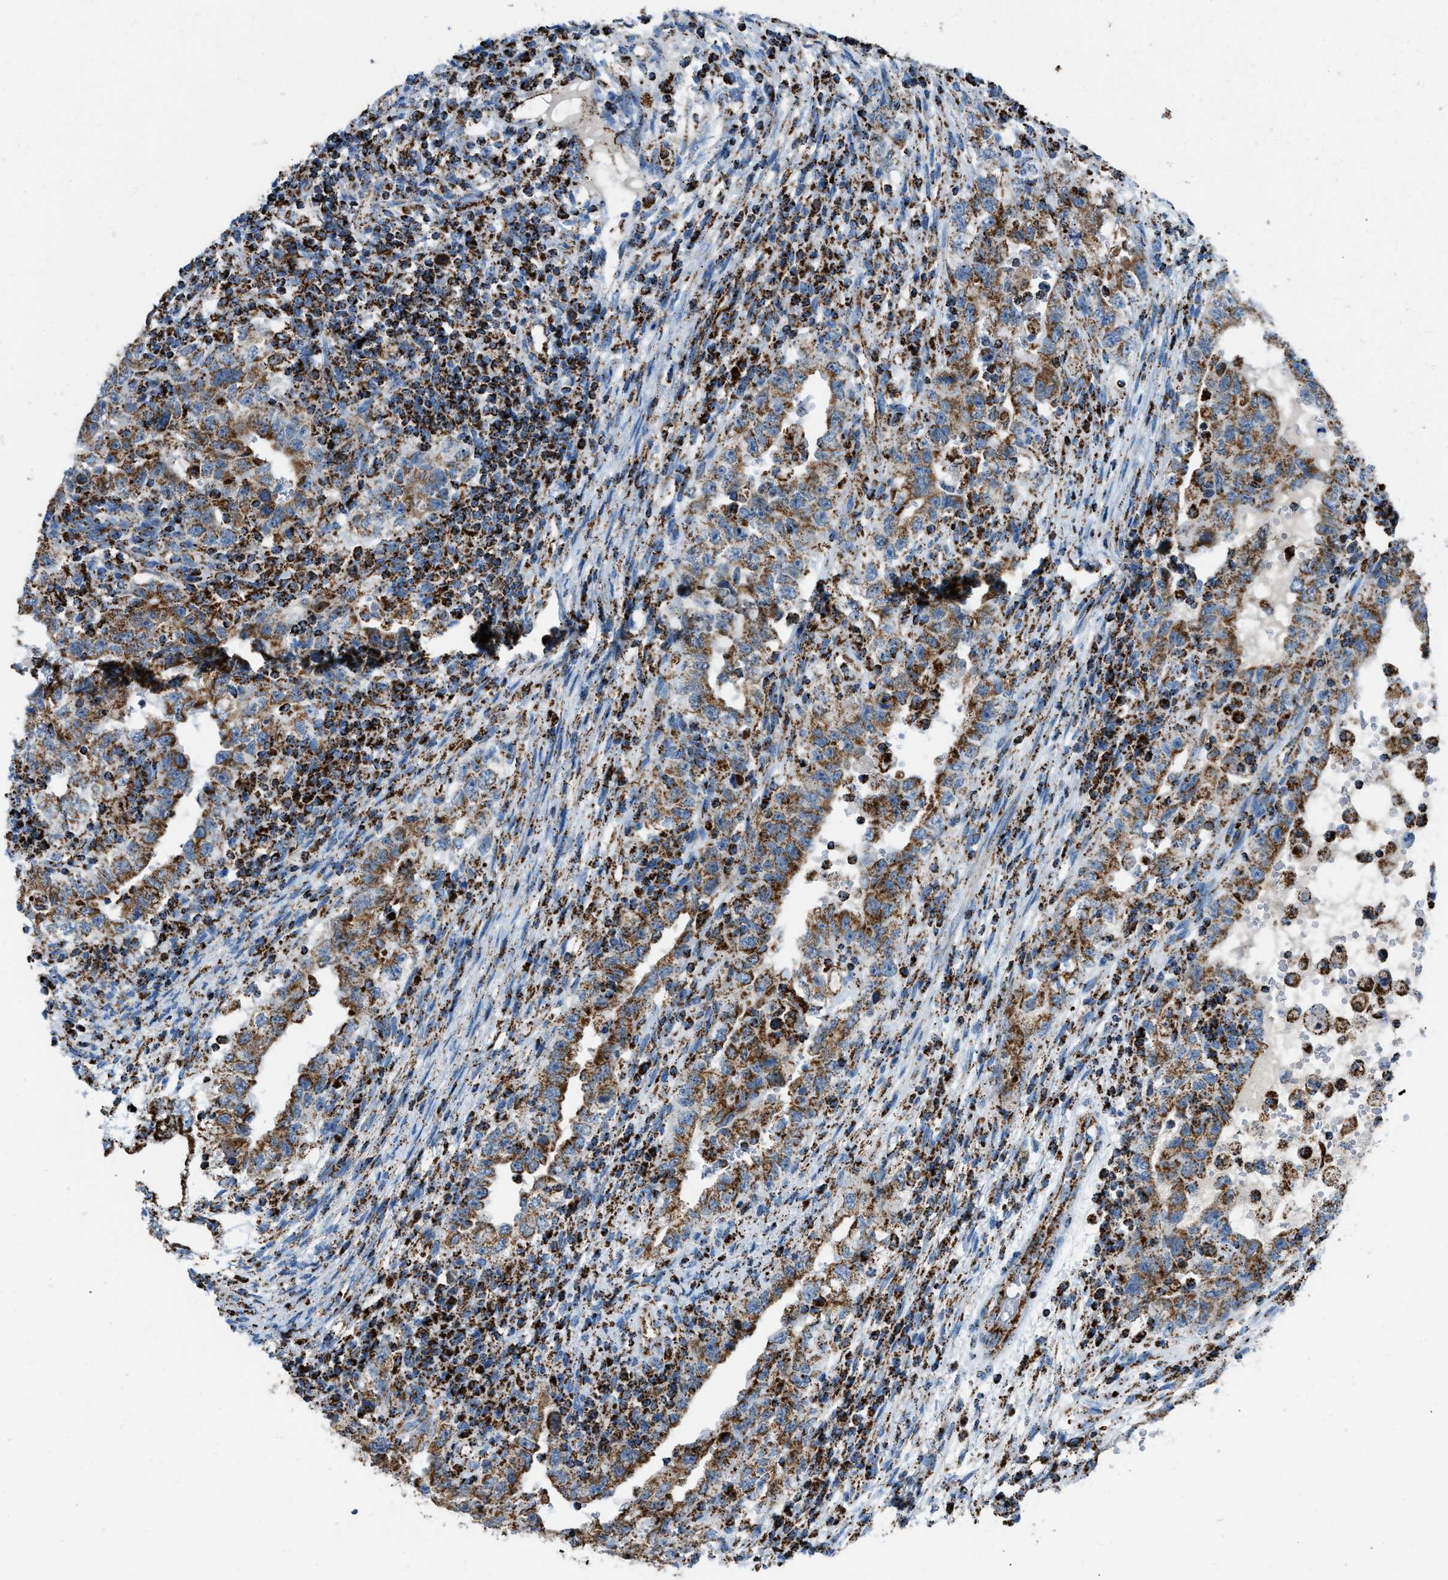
{"staining": {"intensity": "moderate", "quantity": ">75%", "location": "cytoplasmic/membranous"}, "tissue": "testis cancer", "cell_type": "Tumor cells", "image_type": "cancer", "snomed": [{"axis": "morphology", "description": "Carcinoma, Embryonal, NOS"}, {"axis": "topography", "description": "Testis"}], "caption": "DAB (3,3'-diaminobenzidine) immunohistochemical staining of human embryonal carcinoma (testis) demonstrates moderate cytoplasmic/membranous protein staining in about >75% of tumor cells.", "gene": "ETFB", "patient": {"sex": "male", "age": 26}}